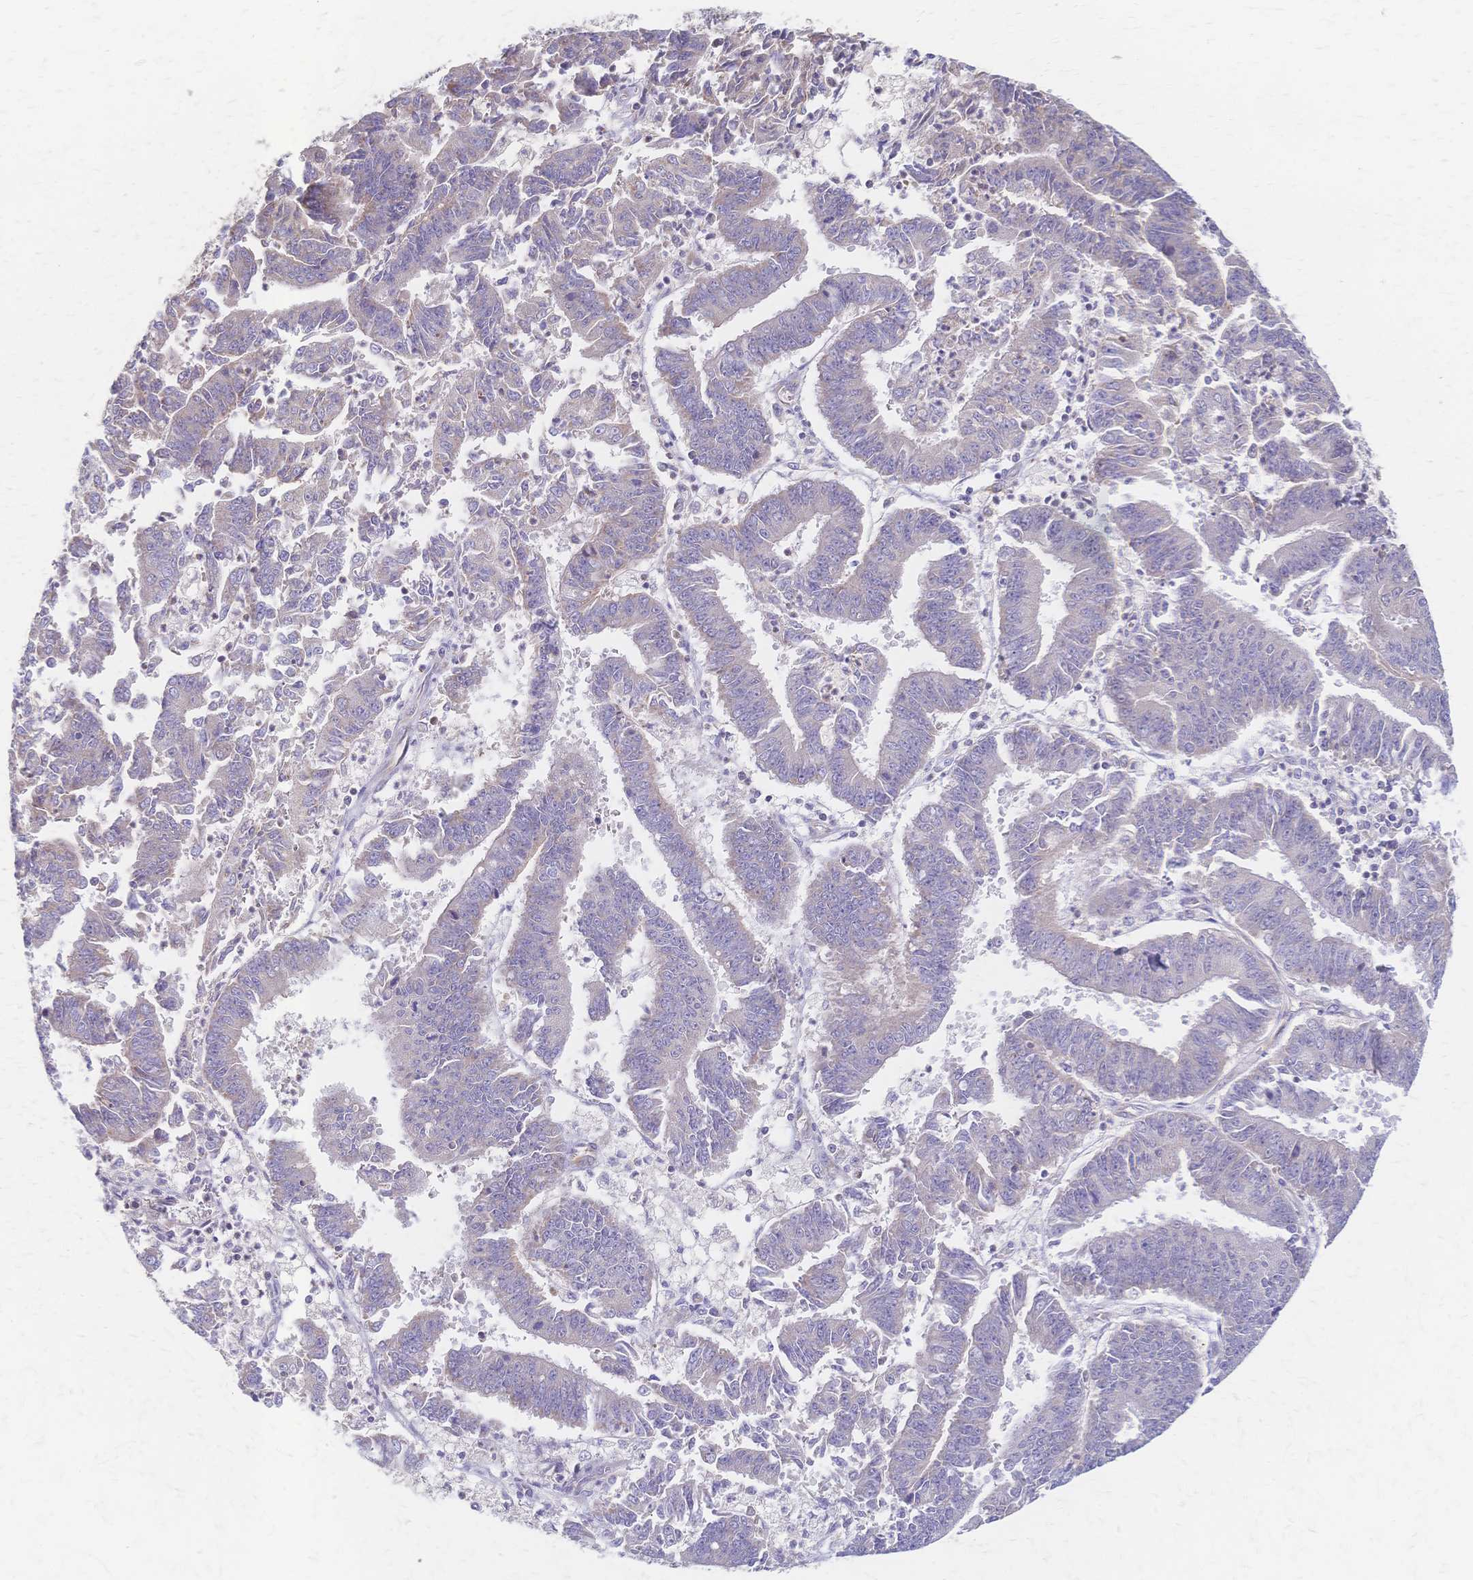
{"staining": {"intensity": "negative", "quantity": "none", "location": "none"}, "tissue": "endometrial cancer", "cell_type": "Tumor cells", "image_type": "cancer", "snomed": [{"axis": "morphology", "description": "Adenocarcinoma, NOS"}, {"axis": "topography", "description": "Endometrium"}], "caption": "This micrograph is of adenocarcinoma (endometrial) stained with IHC to label a protein in brown with the nuclei are counter-stained blue. There is no staining in tumor cells.", "gene": "CYB5A", "patient": {"sex": "female", "age": 73}}